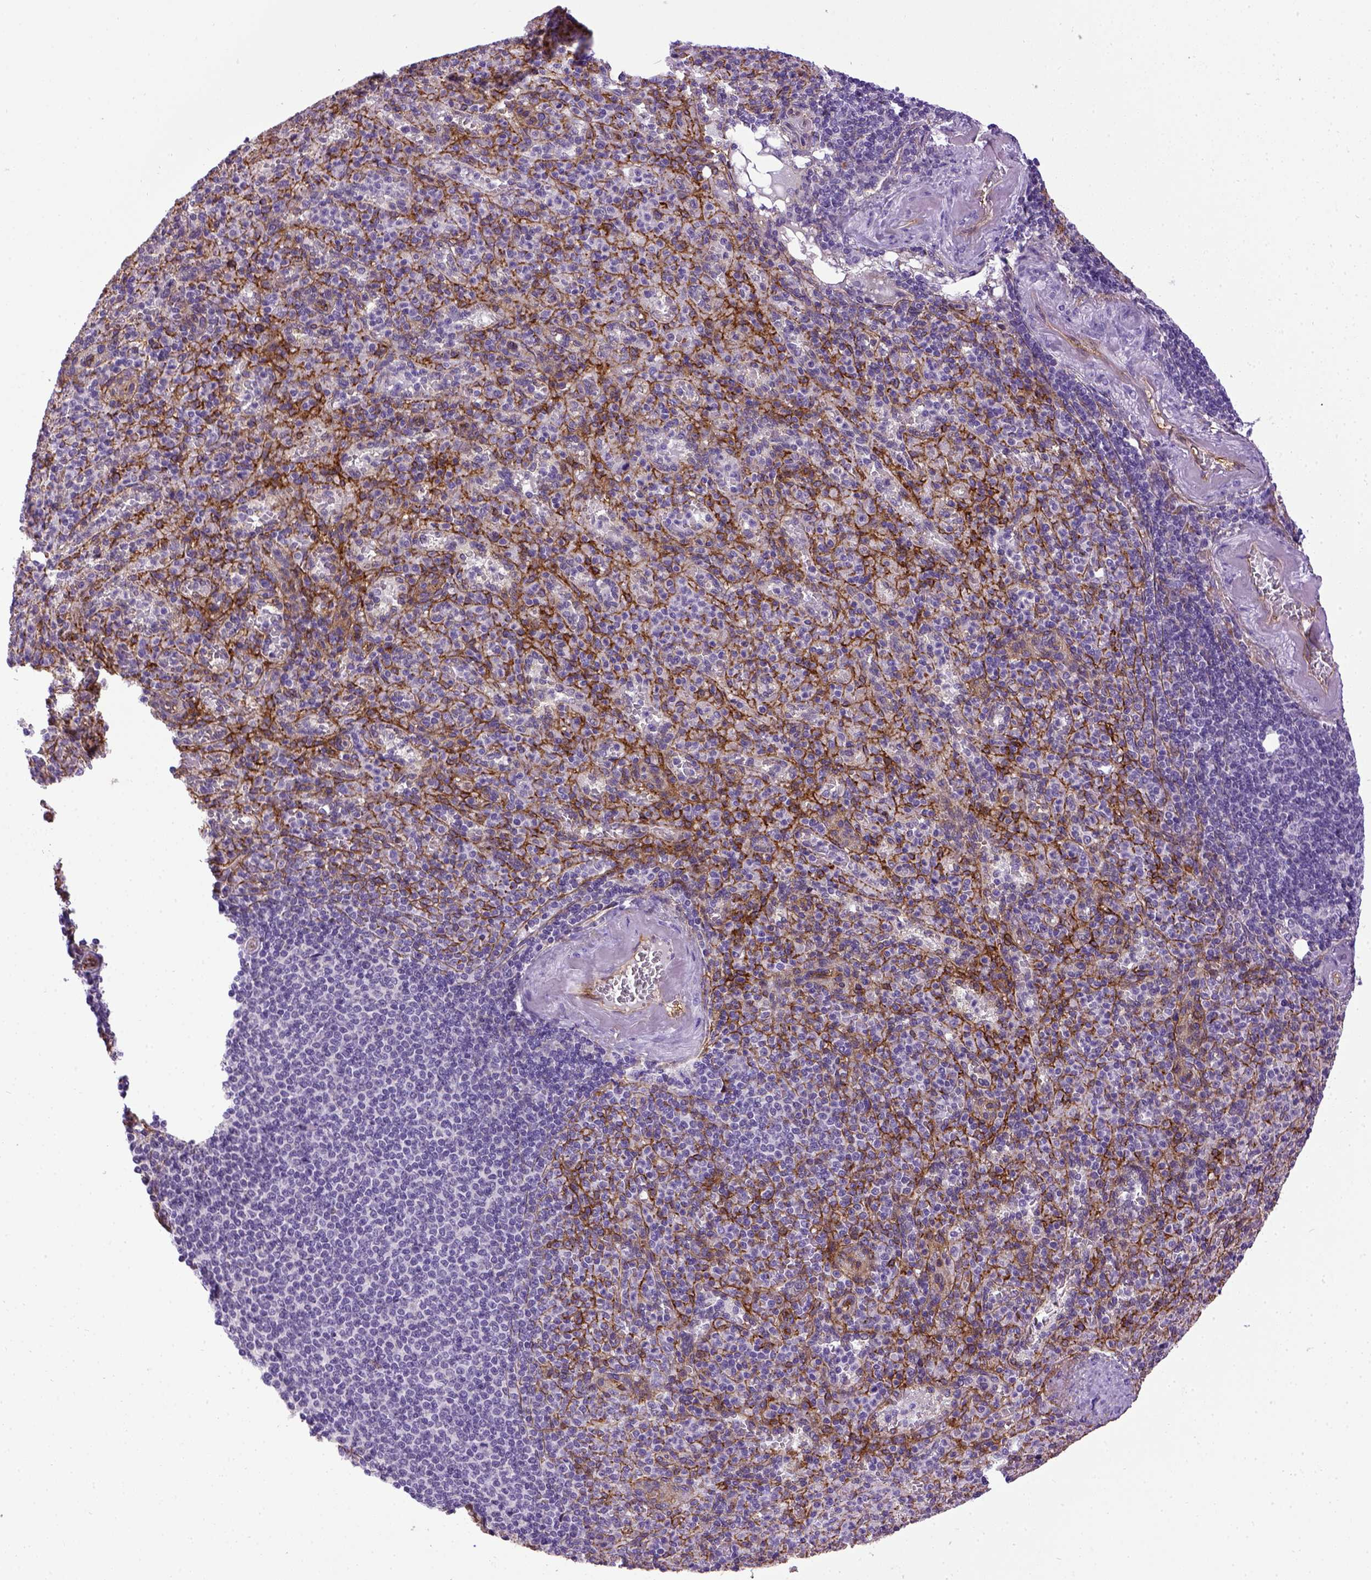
{"staining": {"intensity": "negative", "quantity": "none", "location": "none"}, "tissue": "spleen", "cell_type": "Cells in red pulp", "image_type": "normal", "snomed": [{"axis": "morphology", "description": "Normal tissue, NOS"}, {"axis": "topography", "description": "Spleen"}], "caption": "This photomicrograph is of unremarkable spleen stained with immunohistochemistry to label a protein in brown with the nuclei are counter-stained blue. There is no expression in cells in red pulp.", "gene": "ENG", "patient": {"sex": "female", "age": 74}}